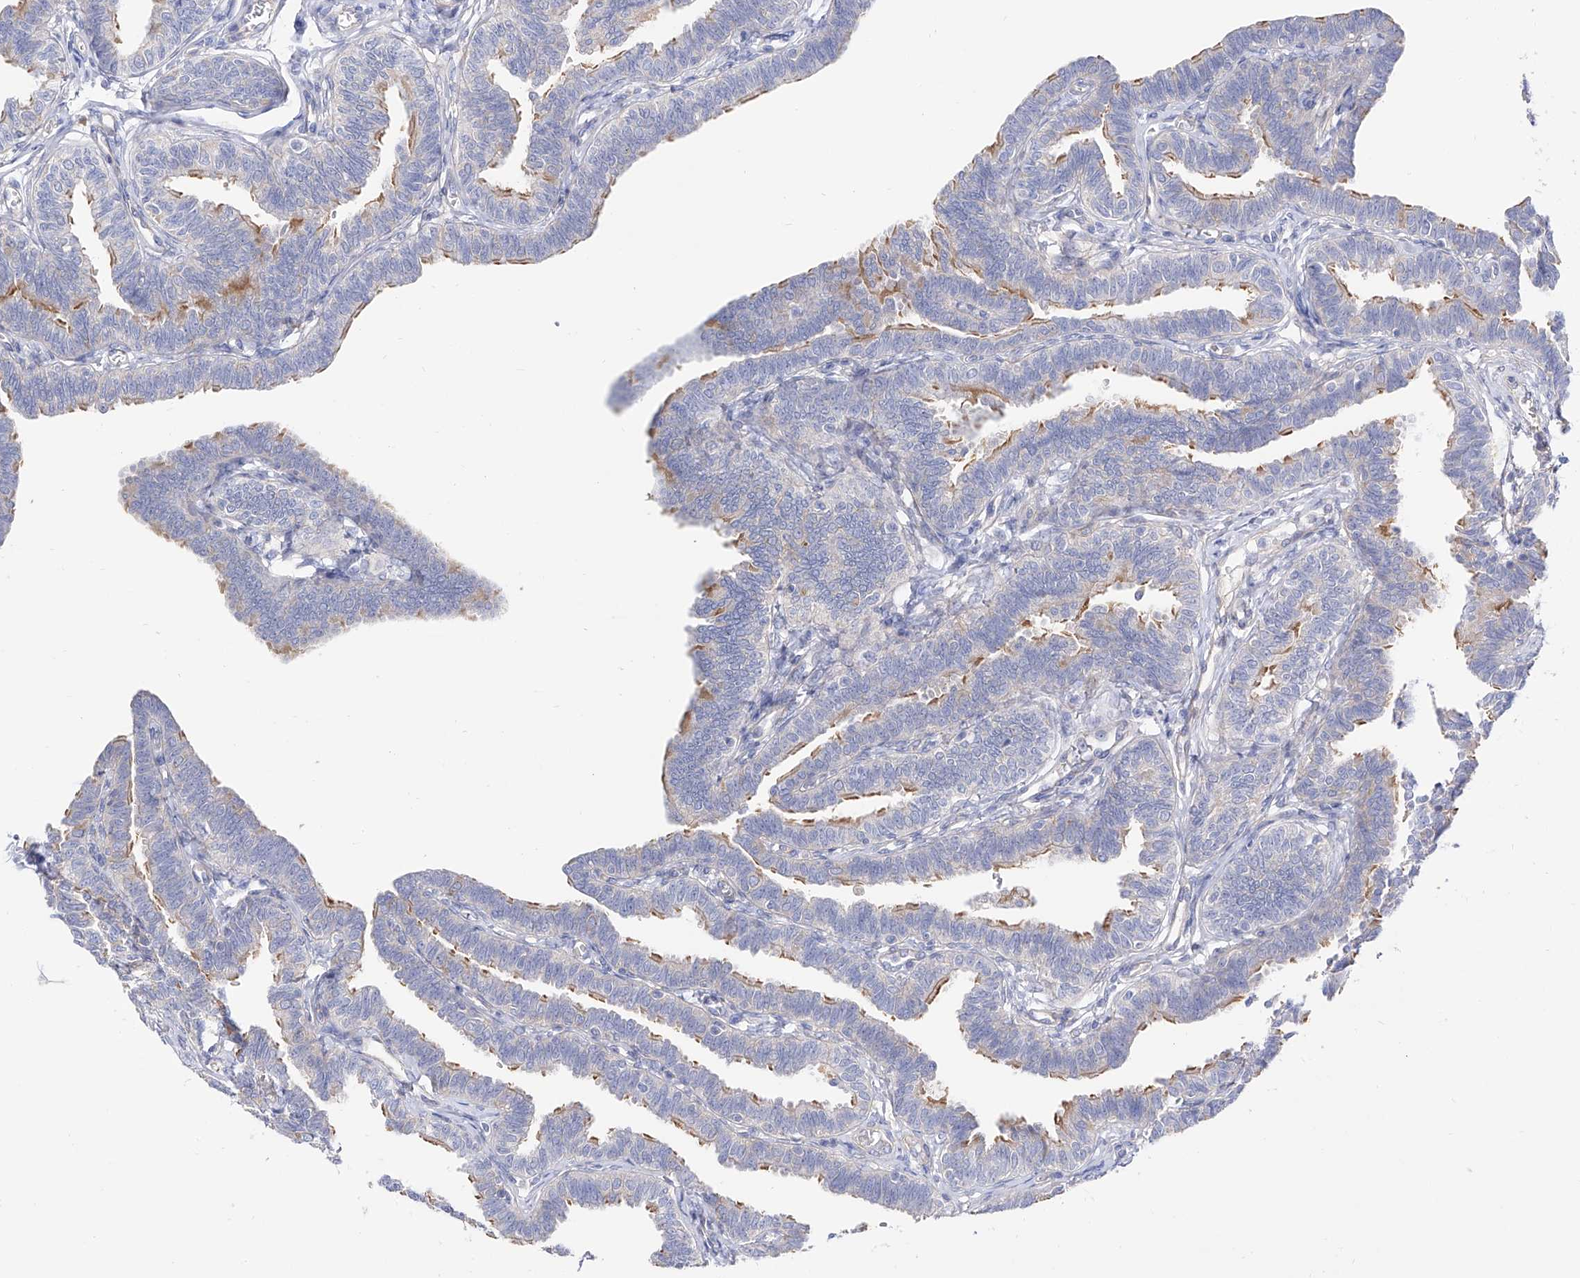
{"staining": {"intensity": "moderate", "quantity": "25%-75%", "location": "cytoplasmic/membranous"}, "tissue": "fallopian tube", "cell_type": "Glandular cells", "image_type": "normal", "snomed": [{"axis": "morphology", "description": "Normal tissue, NOS"}, {"axis": "topography", "description": "Fallopian tube"}, {"axis": "topography", "description": "Ovary"}], "caption": "A high-resolution image shows immunohistochemistry staining of normal fallopian tube, which demonstrates moderate cytoplasmic/membranous expression in approximately 25%-75% of glandular cells. (brown staining indicates protein expression, while blue staining denotes nuclei).", "gene": "LCA5", "patient": {"sex": "female", "age": 23}}